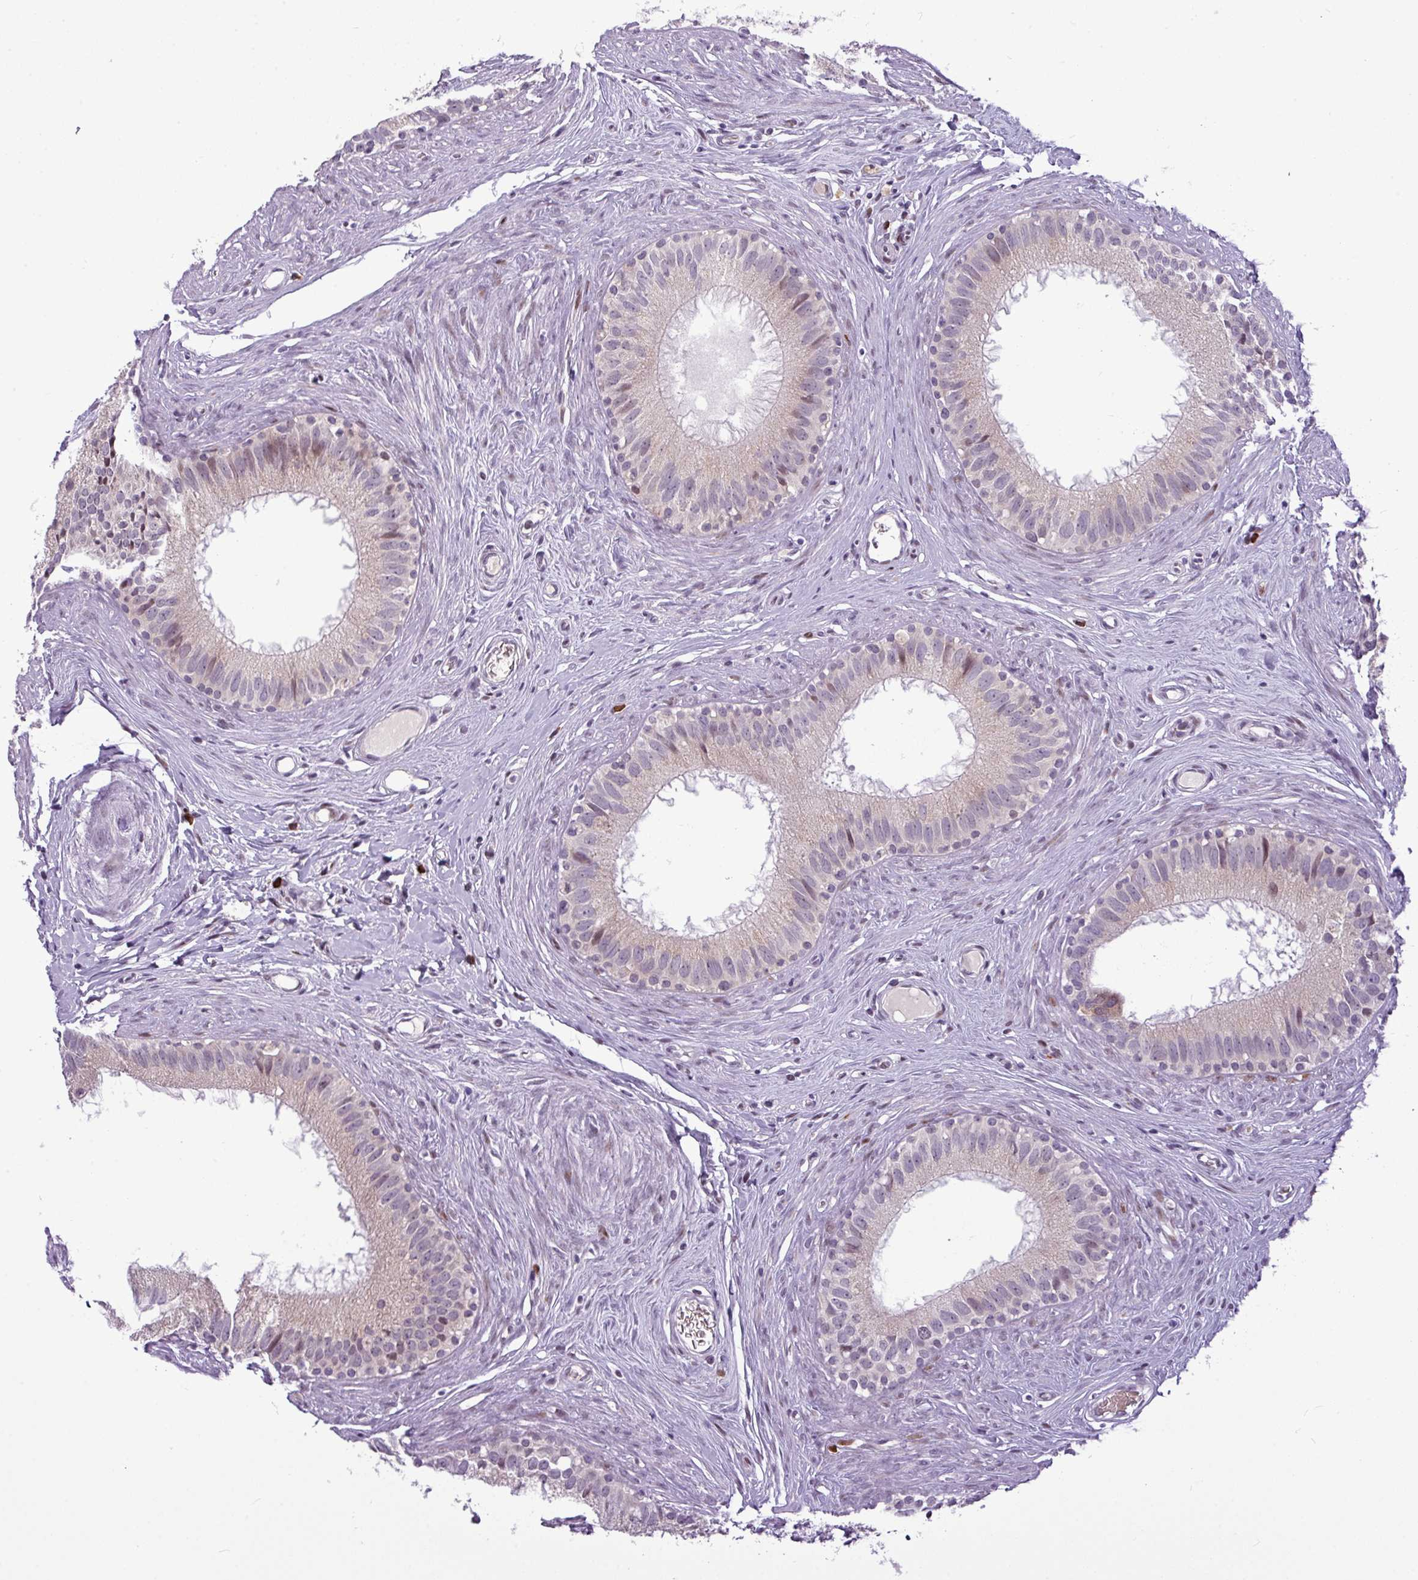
{"staining": {"intensity": "negative", "quantity": "none", "location": "none"}, "tissue": "epididymis", "cell_type": "Glandular cells", "image_type": "normal", "snomed": [{"axis": "morphology", "description": "Normal tissue, NOS"}, {"axis": "topography", "description": "Epididymis"}], "caption": "Immunohistochemical staining of unremarkable human epididymis displays no significant positivity in glandular cells.", "gene": "SLC66A2", "patient": {"sex": "male", "age": 80}}